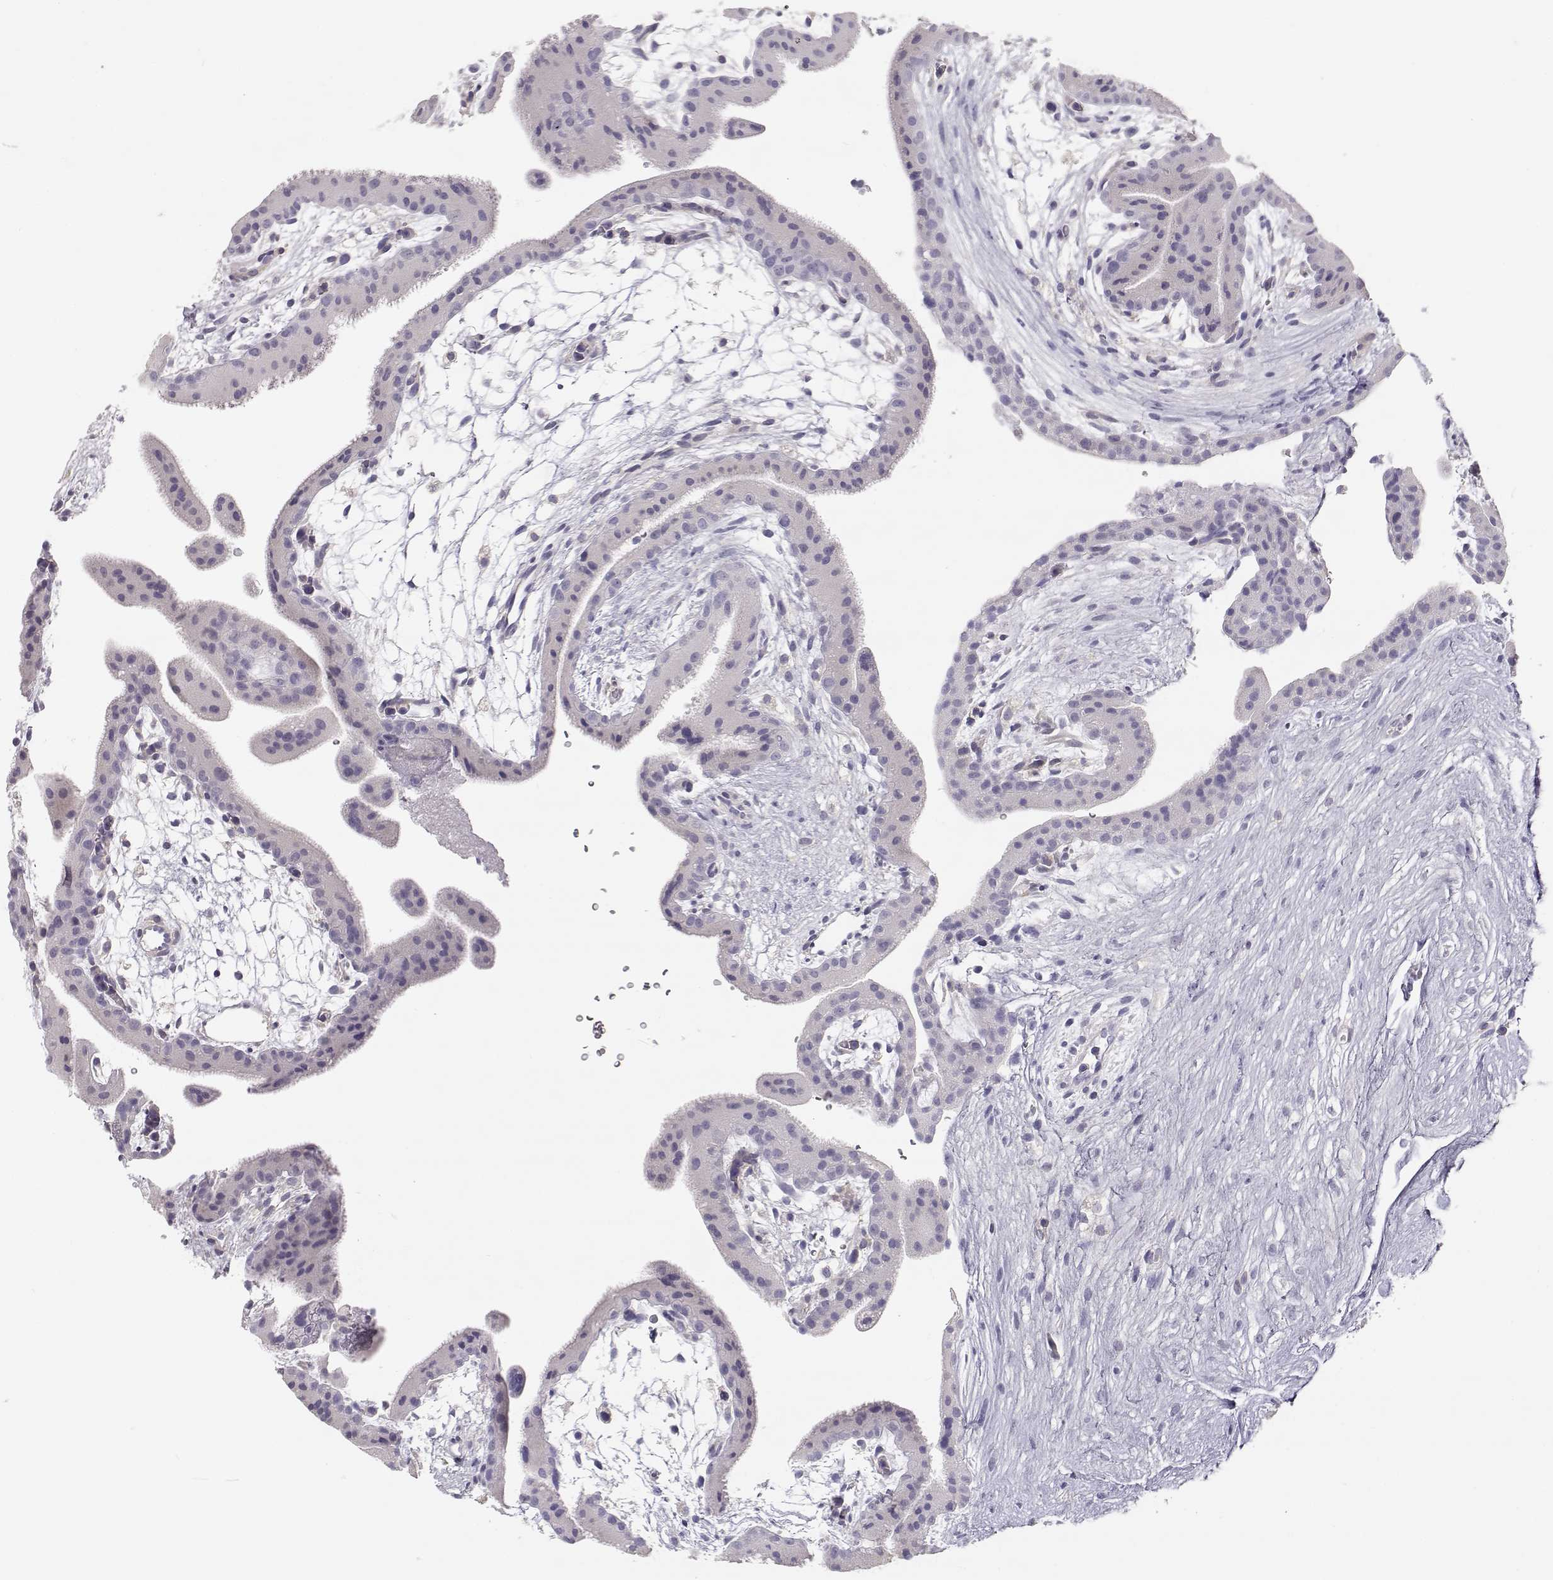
{"staining": {"intensity": "negative", "quantity": "none", "location": "none"}, "tissue": "placenta", "cell_type": "Decidual cells", "image_type": "normal", "snomed": [{"axis": "morphology", "description": "Normal tissue, NOS"}, {"axis": "topography", "description": "Placenta"}], "caption": "A micrograph of placenta stained for a protein shows no brown staining in decidual cells. Nuclei are stained in blue.", "gene": "LEPR", "patient": {"sex": "female", "age": 19}}